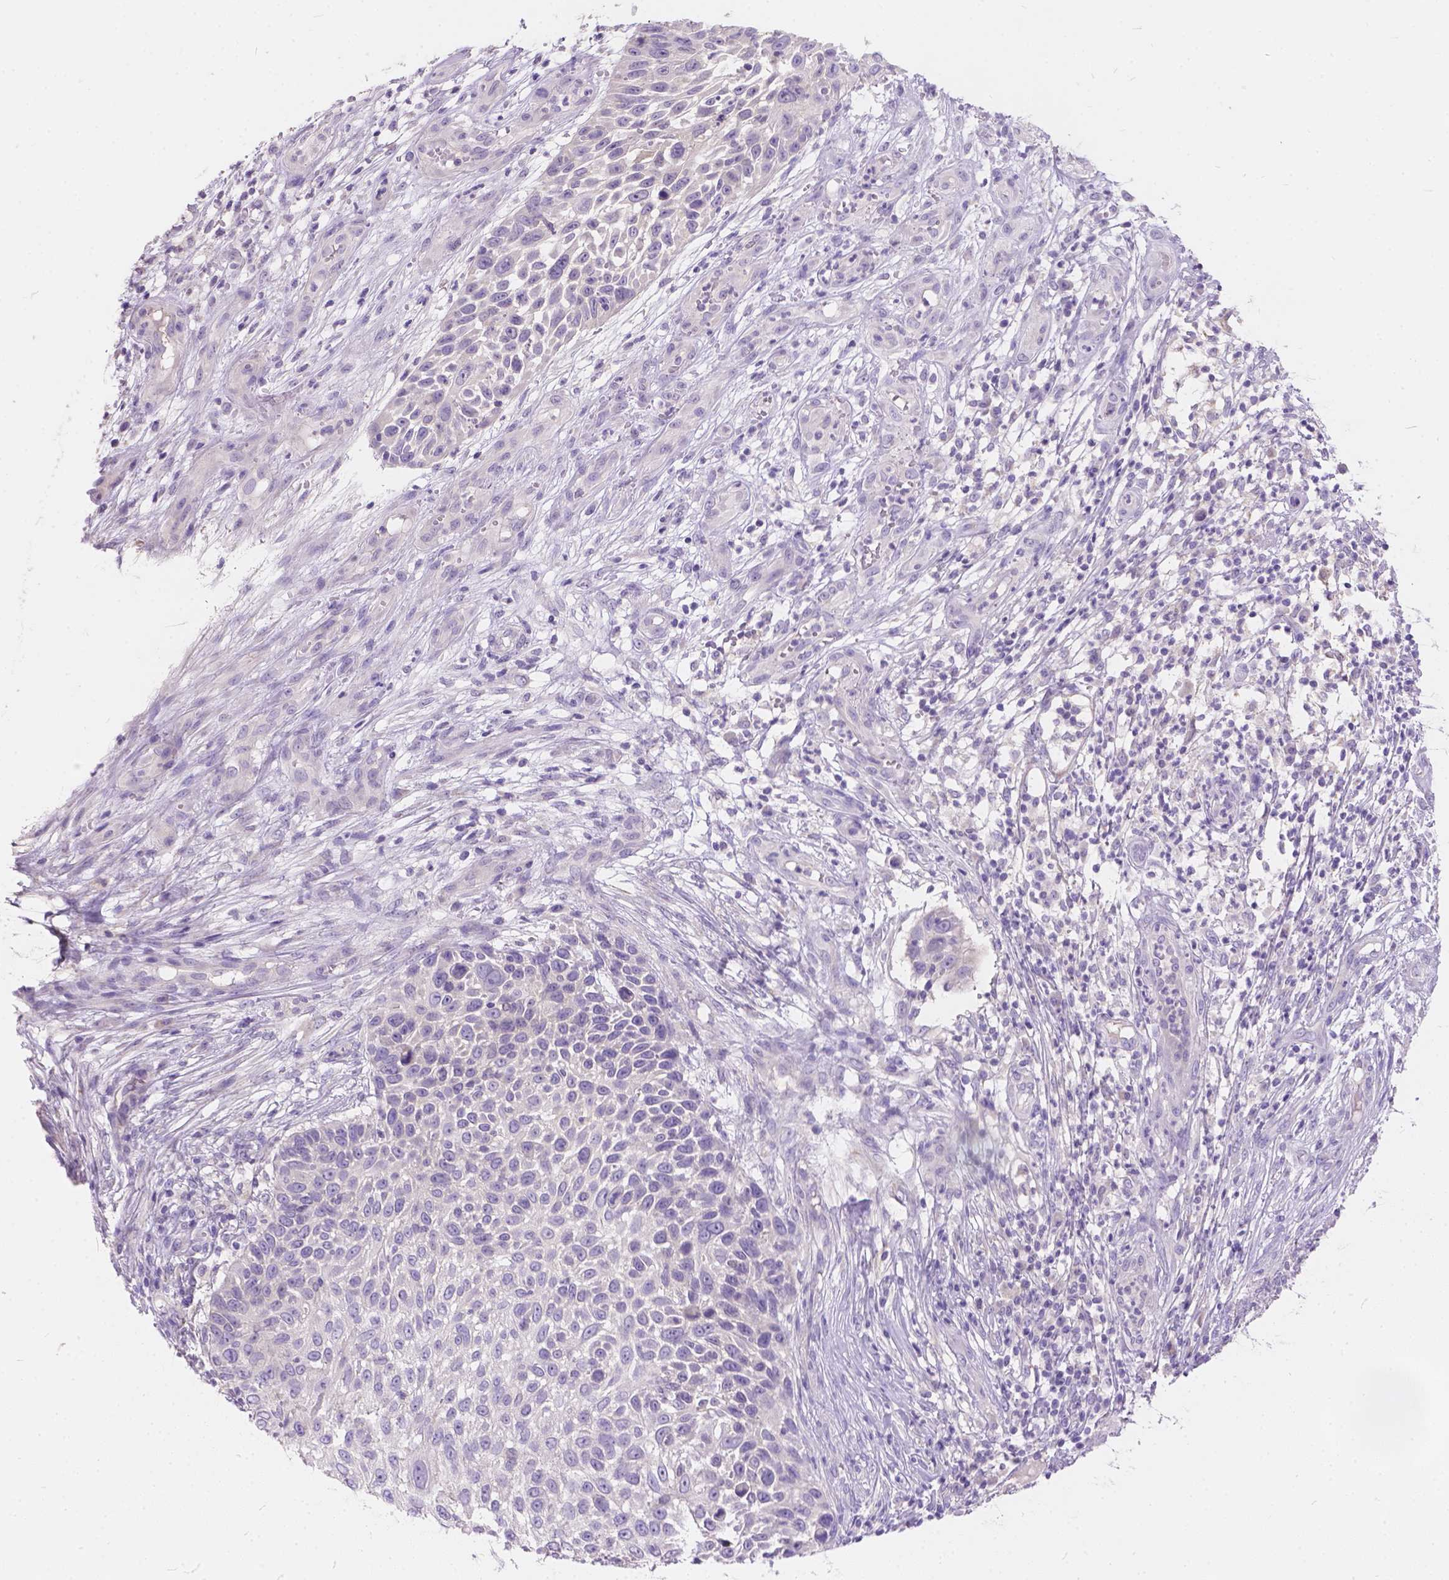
{"staining": {"intensity": "negative", "quantity": "none", "location": "none"}, "tissue": "skin cancer", "cell_type": "Tumor cells", "image_type": "cancer", "snomed": [{"axis": "morphology", "description": "Squamous cell carcinoma, NOS"}, {"axis": "topography", "description": "Skin"}], "caption": "Tumor cells show no significant staining in skin cancer (squamous cell carcinoma). (DAB (3,3'-diaminobenzidine) IHC visualized using brightfield microscopy, high magnification).", "gene": "PEX11G", "patient": {"sex": "male", "age": 92}}